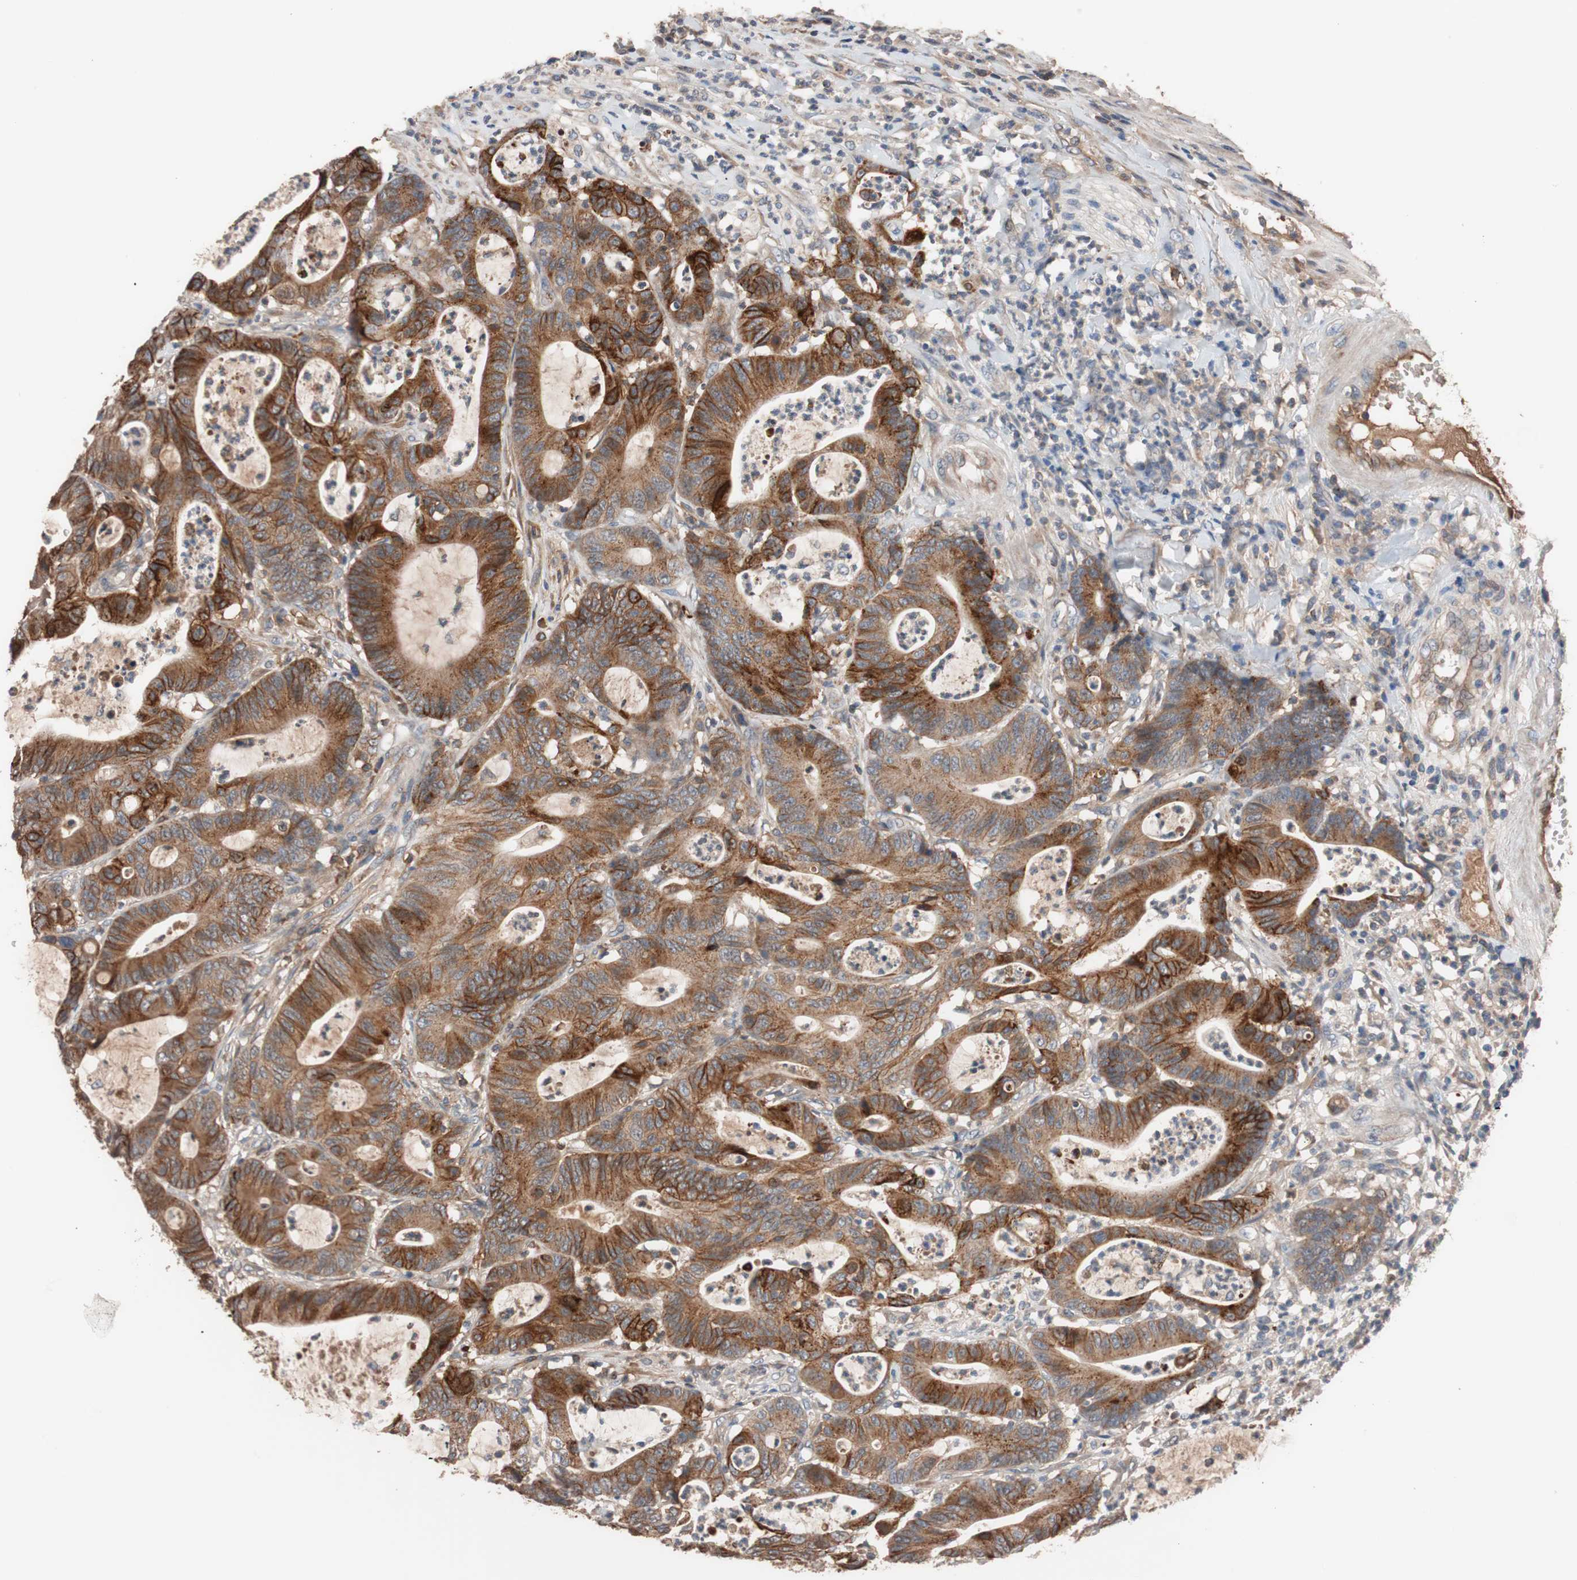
{"staining": {"intensity": "strong", "quantity": ">75%", "location": "cytoplasmic/membranous"}, "tissue": "colorectal cancer", "cell_type": "Tumor cells", "image_type": "cancer", "snomed": [{"axis": "morphology", "description": "Adenocarcinoma, NOS"}, {"axis": "topography", "description": "Colon"}], "caption": "Colorectal cancer (adenocarcinoma) was stained to show a protein in brown. There is high levels of strong cytoplasmic/membranous expression in approximately >75% of tumor cells.", "gene": "SDC4", "patient": {"sex": "female", "age": 84}}